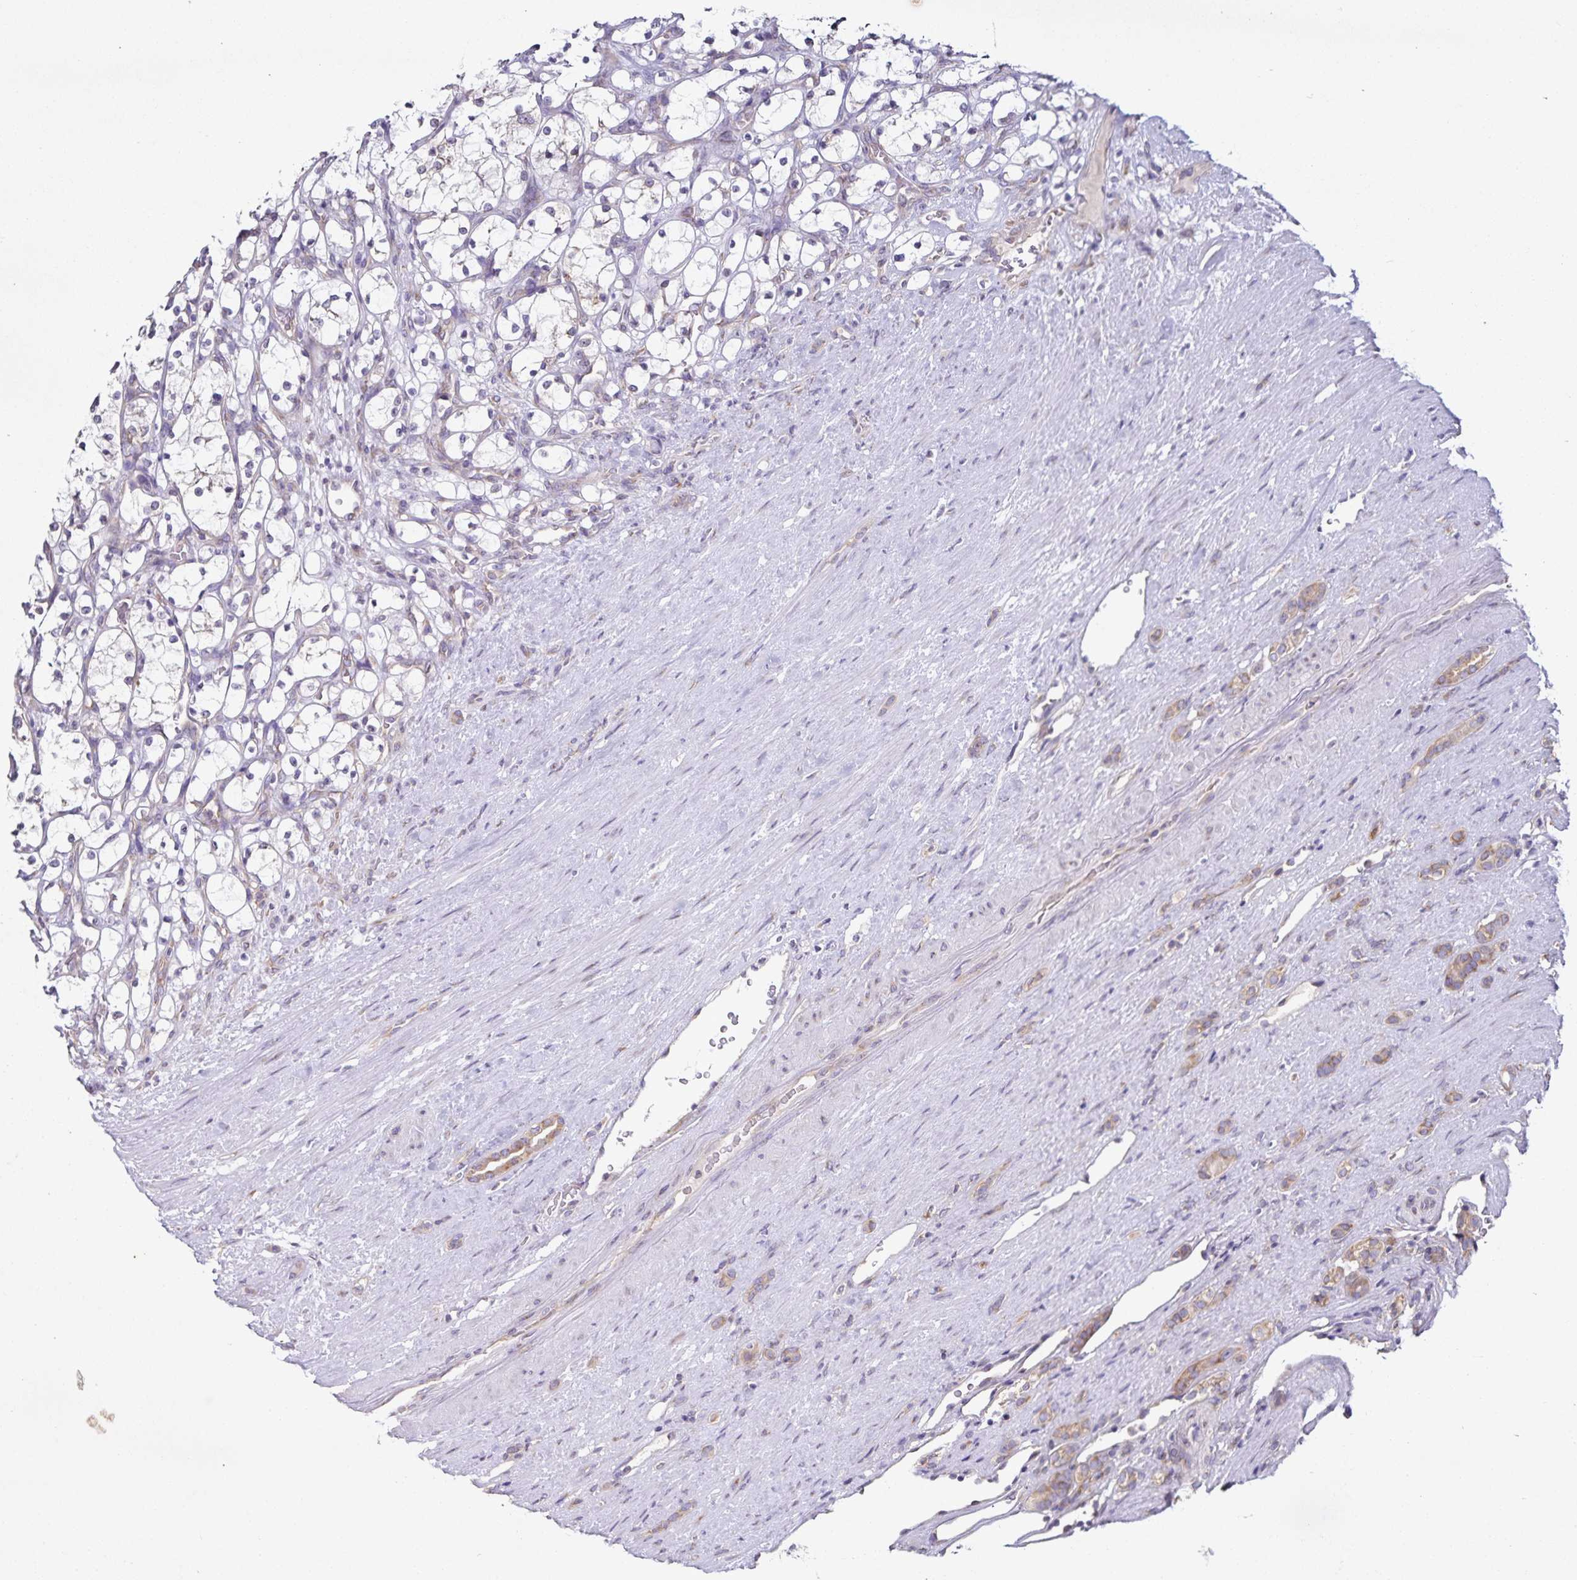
{"staining": {"intensity": "negative", "quantity": "none", "location": "none"}, "tissue": "renal cancer", "cell_type": "Tumor cells", "image_type": "cancer", "snomed": [{"axis": "morphology", "description": "Adenocarcinoma, NOS"}, {"axis": "topography", "description": "Kidney"}], "caption": "There is no significant positivity in tumor cells of renal cancer (adenocarcinoma). (Brightfield microscopy of DAB (3,3'-diaminobenzidine) IHC at high magnification).", "gene": "FAM120A", "patient": {"sex": "female", "age": 69}}